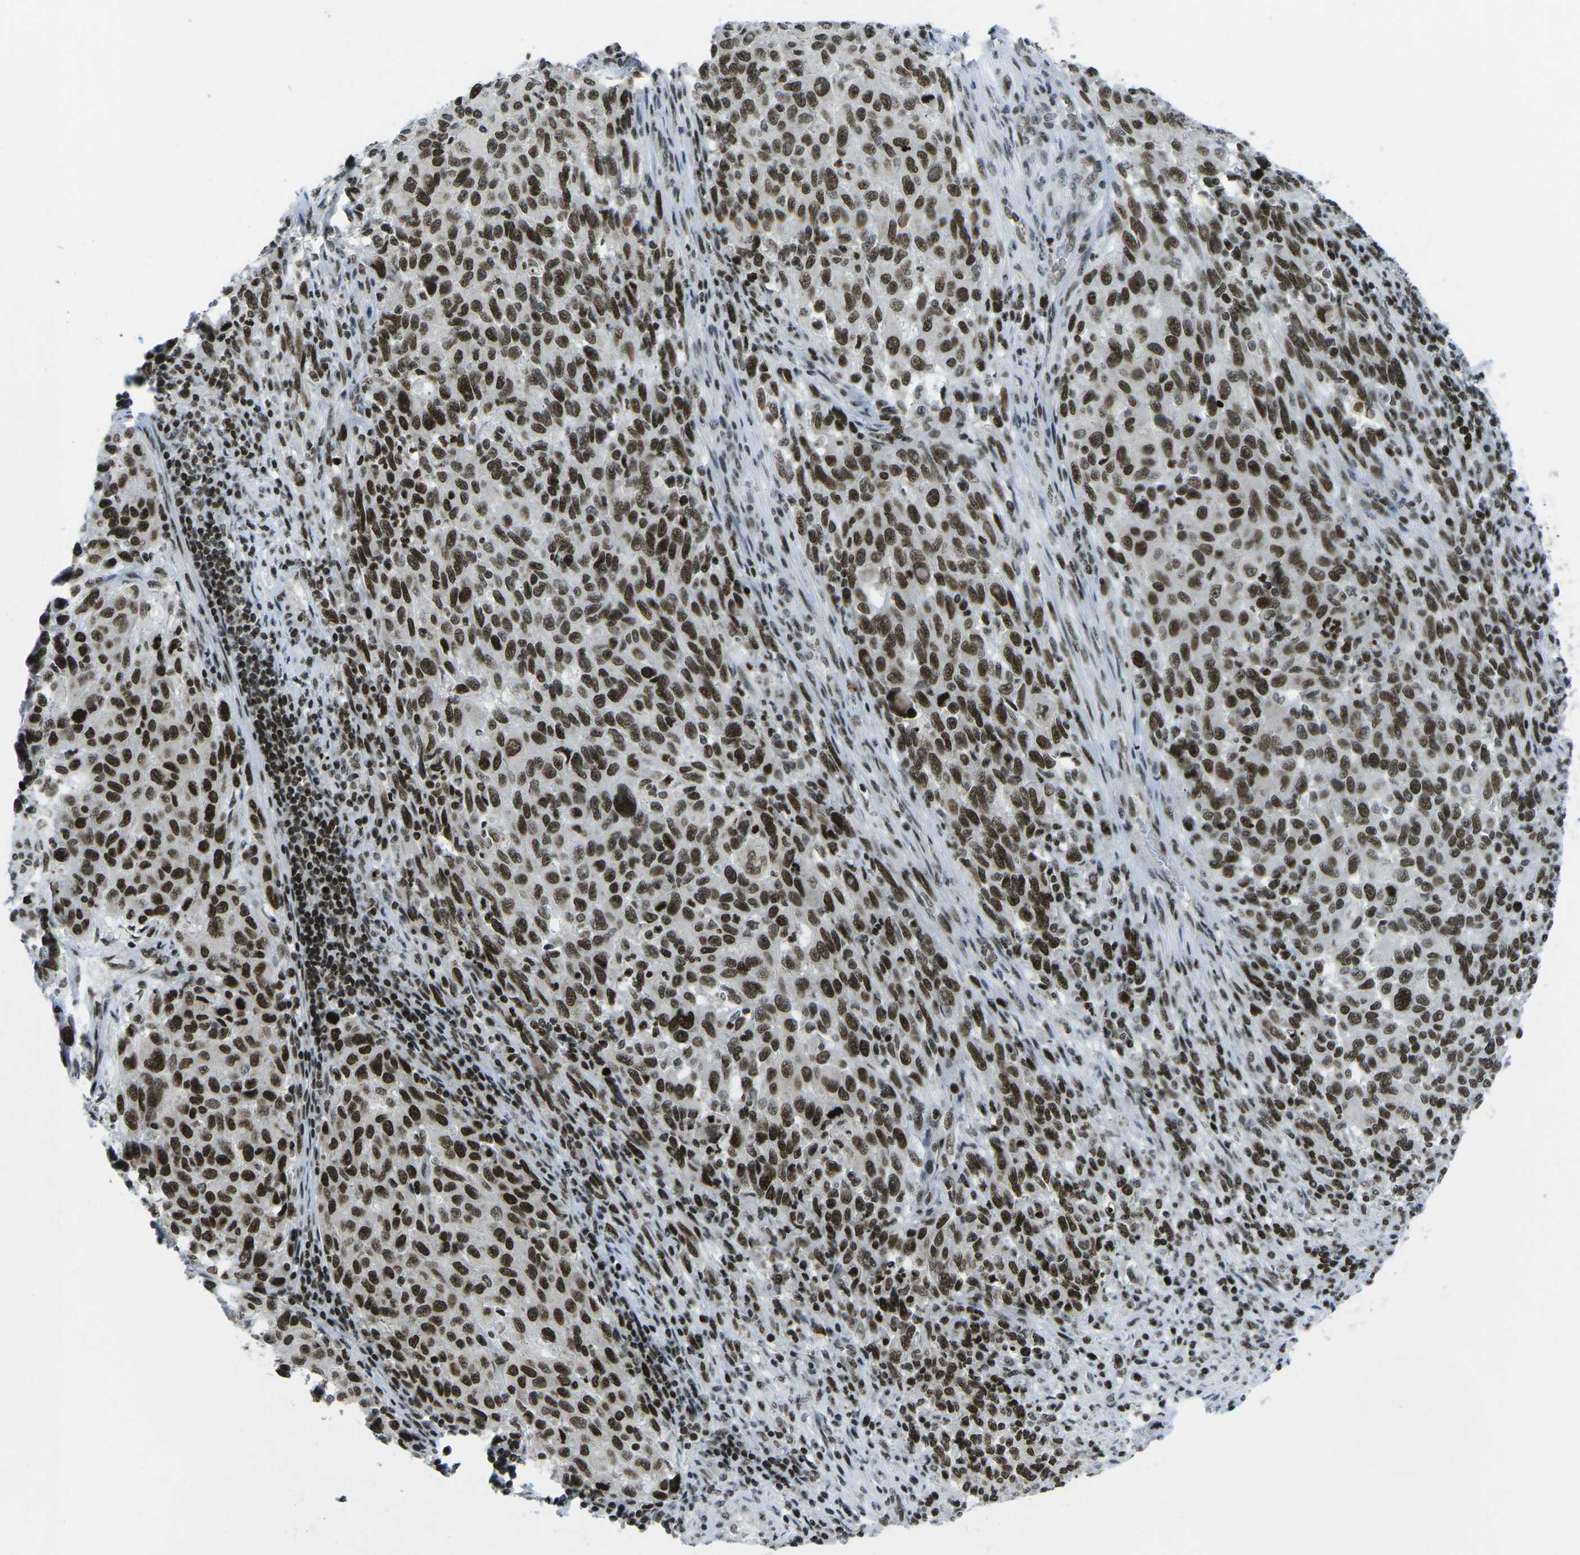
{"staining": {"intensity": "strong", "quantity": ">75%", "location": "nuclear"}, "tissue": "melanoma", "cell_type": "Tumor cells", "image_type": "cancer", "snomed": [{"axis": "morphology", "description": "Malignant melanoma, Metastatic site"}, {"axis": "topography", "description": "Lymph node"}], "caption": "Melanoma stained for a protein displays strong nuclear positivity in tumor cells. (brown staining indicates protein expression, while blue staining denotes nuclei).", "gene": "EME1", "patient": {"sex": "male", "age": 61}}